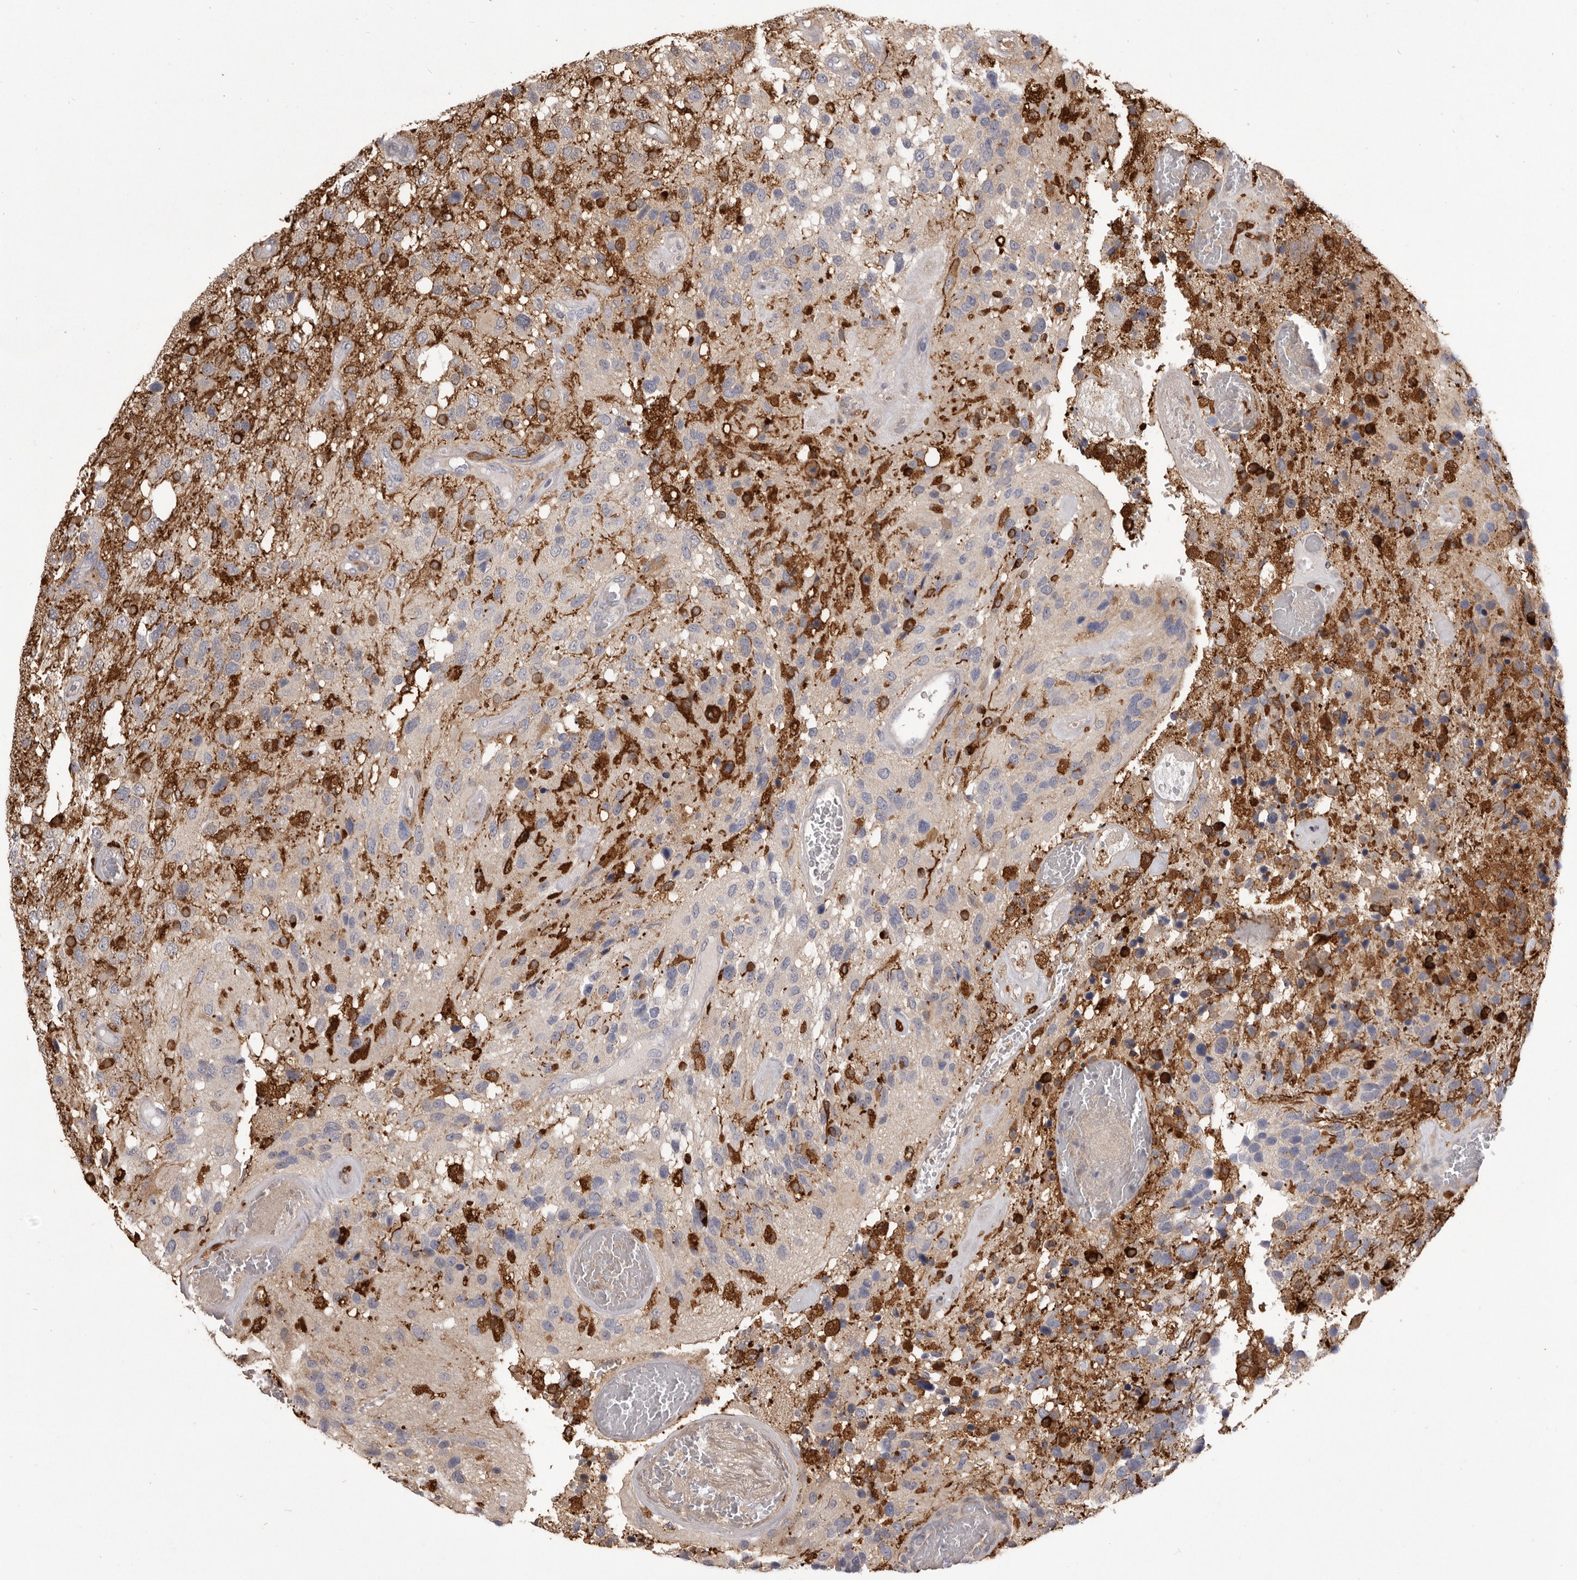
{"staining": {"intensity": "weak", "quantity": "<25%", "location": "cytoplasmic/membranous"}, "tissue": "glioma", "cell_type": "Tumor cells", "image_type": "cancer", "snomed": [{"axis": "morphology", "description": "Glioma, malignant, High grade"}, {"axis": "topography", "description": "Brain"}], "caption": "Immunohistochemistry photomicrograph of glioma stained for a protein (brown), which displays no expression in tumor cells.", "gene": "VPS45", "patient": {"sex": "female", "age": 58}}